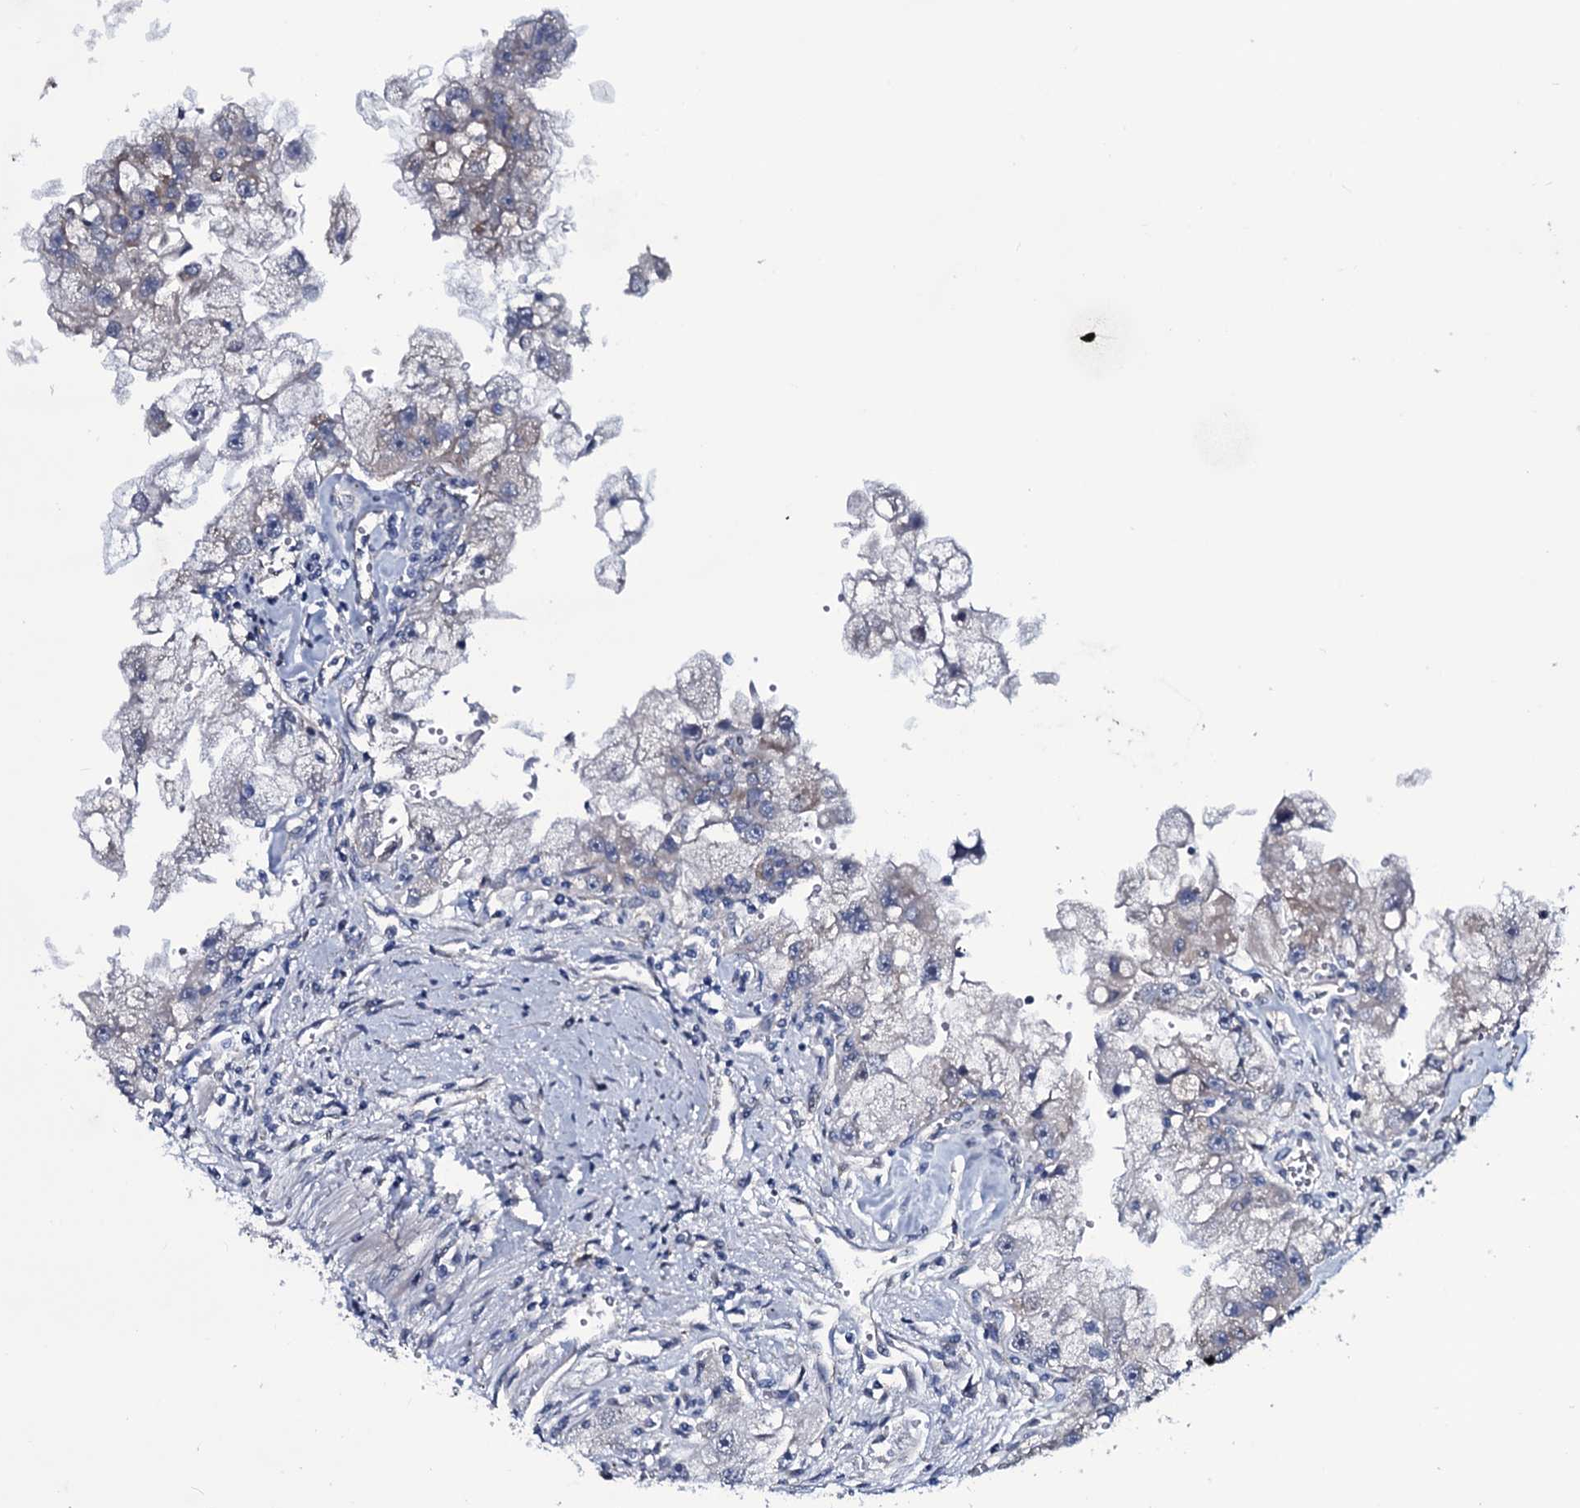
{"staining": {"intensity": "negative", "quantity": "none", "location": "none"}, "tissue": "renal cancer", "cell_type": "Tumor cells", "image_type": "cancer", "snomed": [{"axis": "morphology", "description": "Adenocarcinoma, NOS"}, {"axis": "topography", "description": "Kidney"}], "caption": "The histopathology image shows no staining of tumor cells in renal adenocarcinoma.", "gene": "WIPF3", "patient": {"sex": "male", "age": 63}}